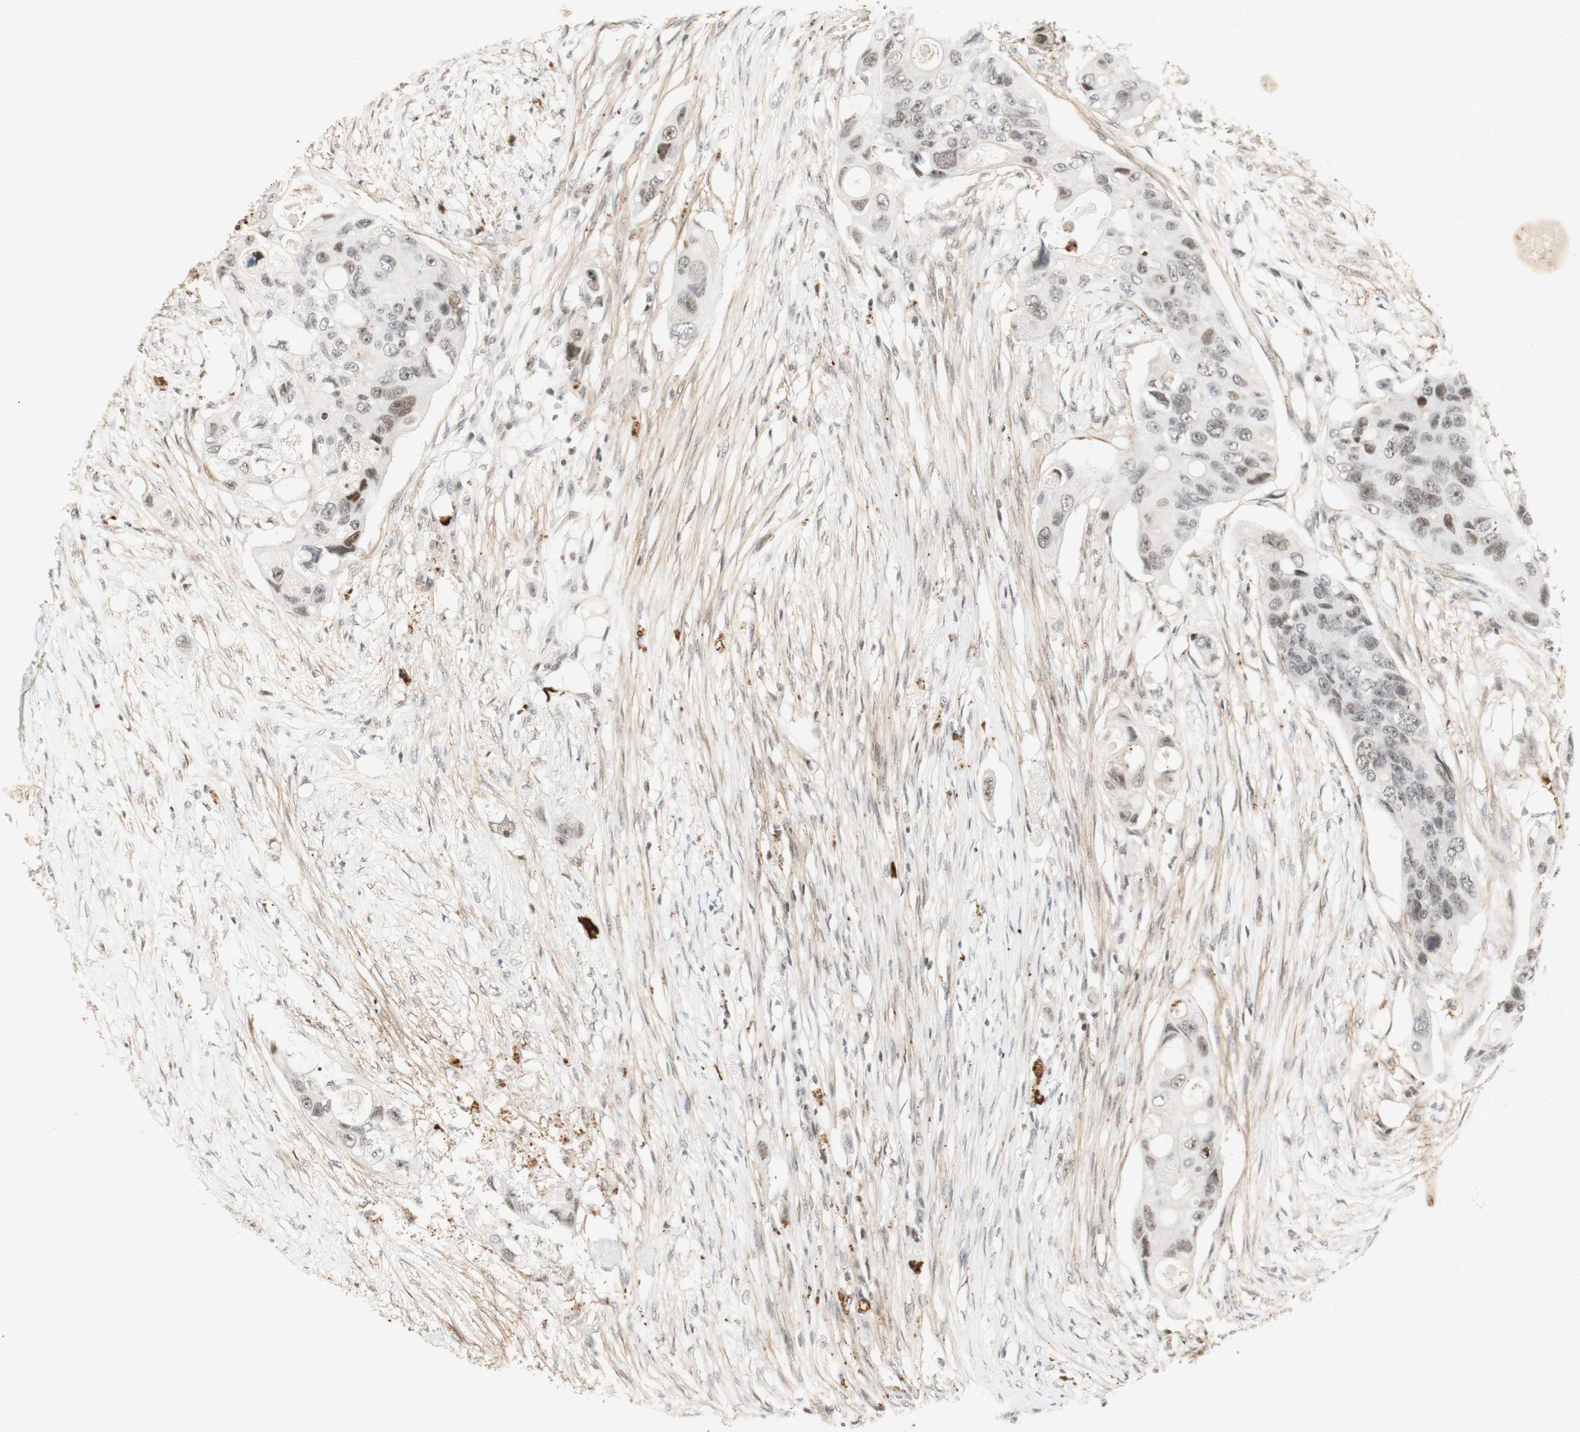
{"staining": {"intensity": "moderate", "quantity": ">75%", "location": "nuclear"}, "tissue": "colorectal cancer", "cell_type": "Tumor cells", "image_type": "cancer", "snomed": [{"axis": "morphology", "description": "Adenocarcinoma, NOS"}, {"axis": "topography", "description": "Colon"}], "caption": "Protein staining of colorectal adenocarcinoma tissue exhibits moderate nuclear positivity in about >75% of tumor cells. The protein is shown in brown color, while the nuclei are stained blue.", "gene": "IRF1", "patient": {"sex": "female", "age": 57}}